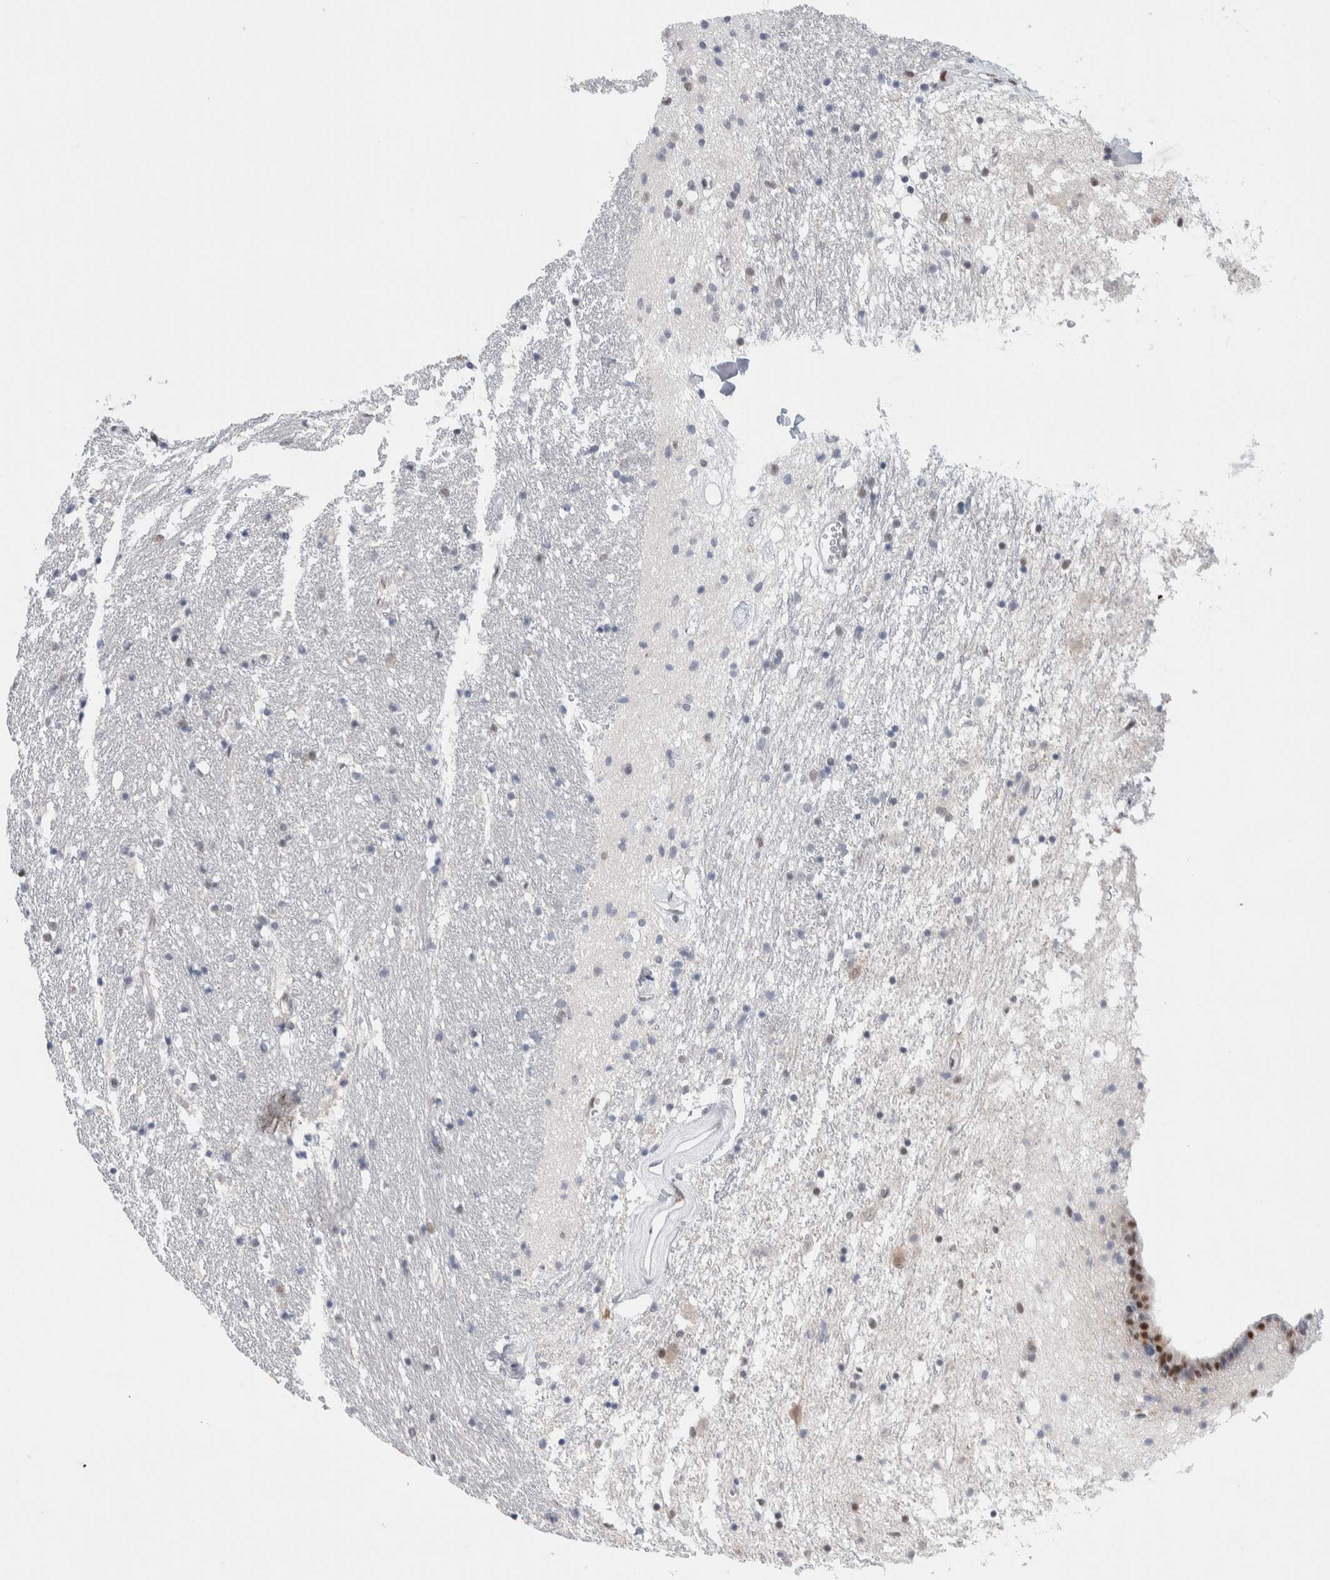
{"staining": {"intensity": "negative", "quantity": "none", "location": "none"}, "tissue": "caudate", "cell_type": "Glial cells", "image_type": "normal", "snomed": [{"axis": "morphology", "description": "Normal tissue, NOS"}, {"axis": "topography", "description": "Lateral ventricle wall"}], "caption": "Glial cells are negative for protein expression in benign human caudate. Brightfield microscopy of immunohistochemistry stained with DAB (brown) and hematoxylin (blue), captured at high magnification.", "gene": "PRMT1", "patient": {"sex": "female", "age": 54}}